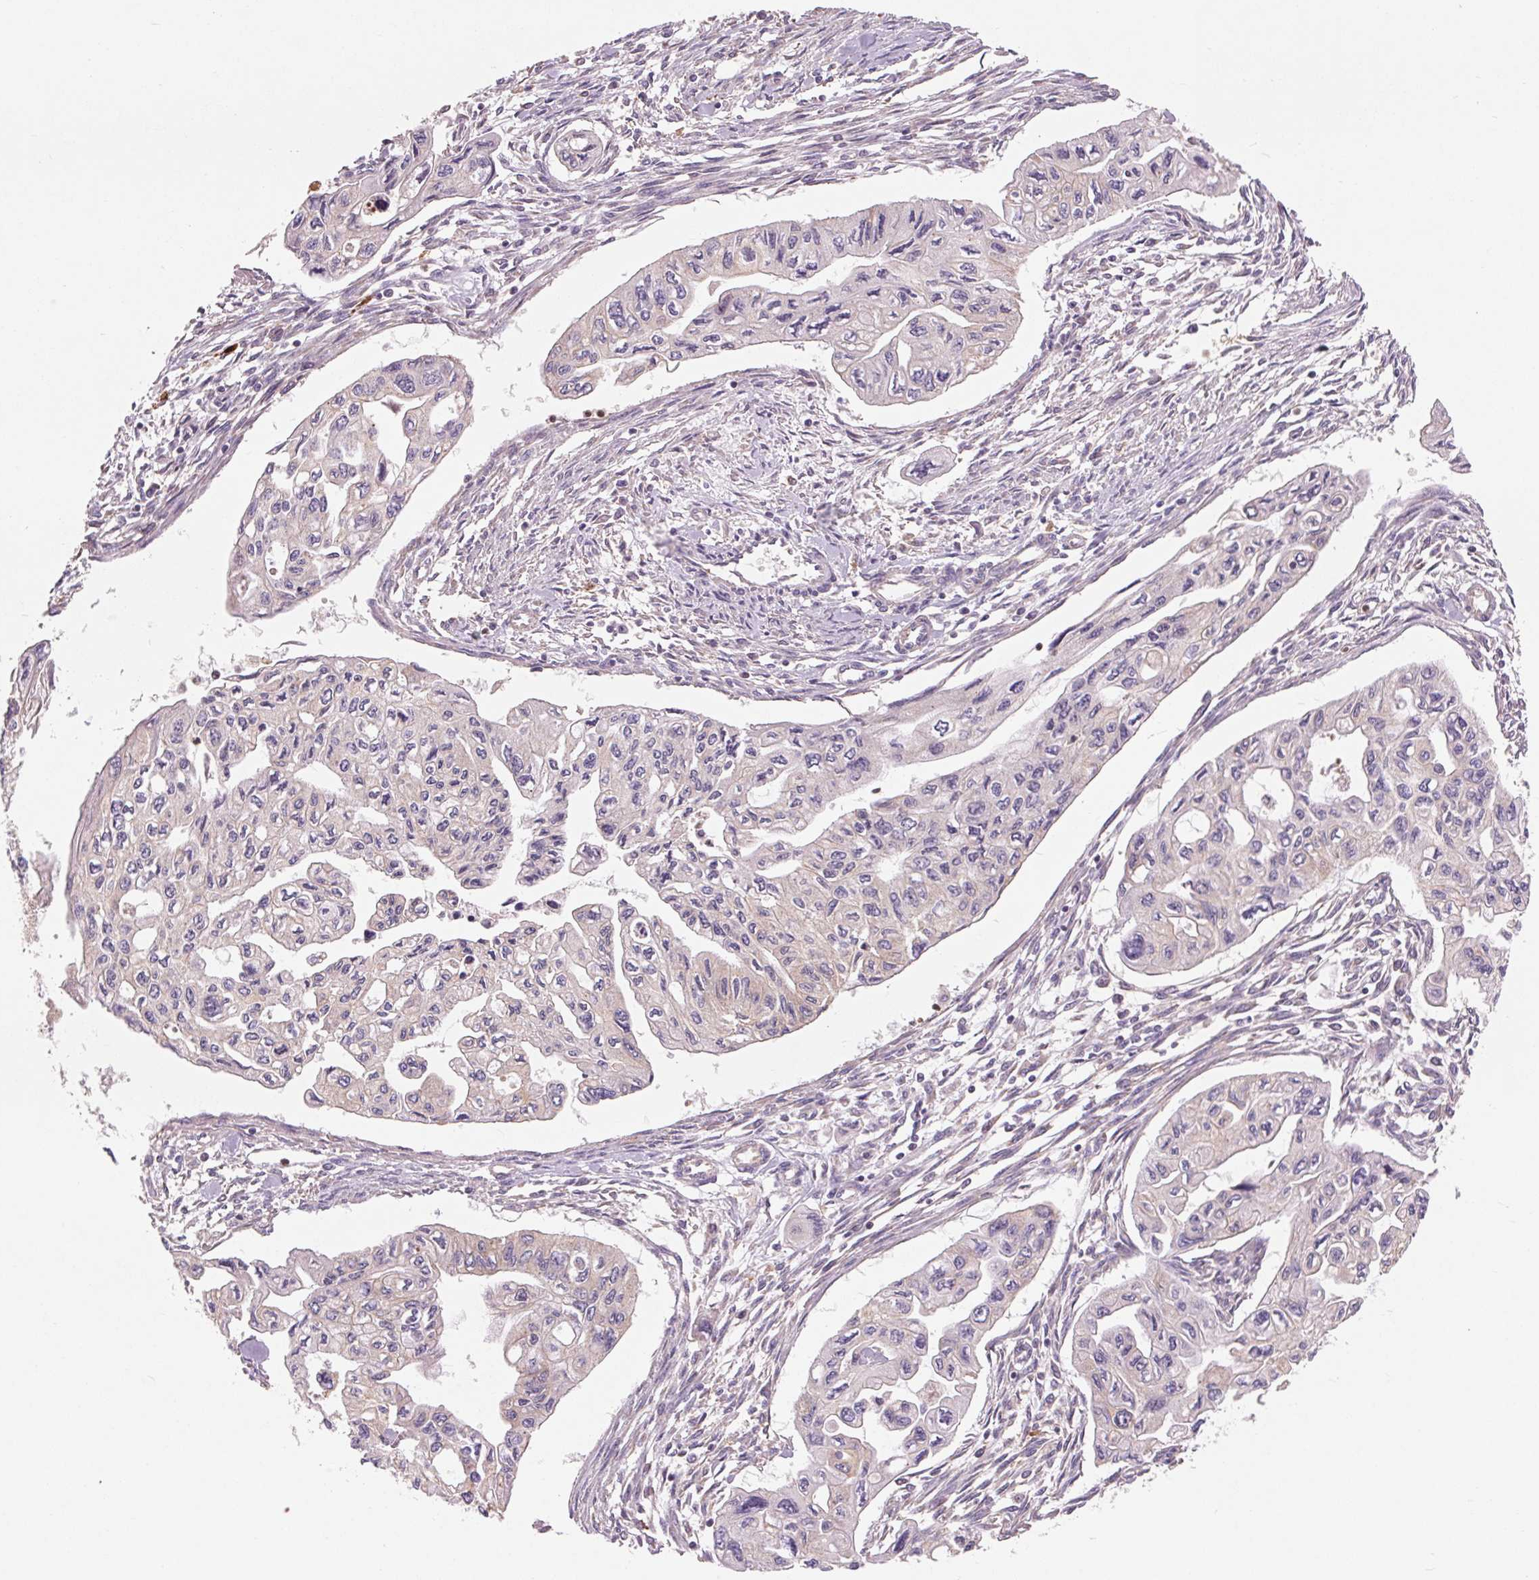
{"staining": {"intensity": "weak", "quantity": "<25%", "location": "cytoplasmic/membranous"}, "tissue": "pancreatic cancer", "cell_type": "Tumor cells", "image_type": "cancer", "snomed": [{"axis": "morphology", "description": "Adenocarcinoma, NOS"}, {"axis": "topography", "description": "Pancreas"}], "caption": "Human adenocarcinoma (pancreatic) stained for a protein using IHC displays no expression in tumor cells.", "gene": "RANBP3L", "patient": {"sex": "female", "age": 76}}